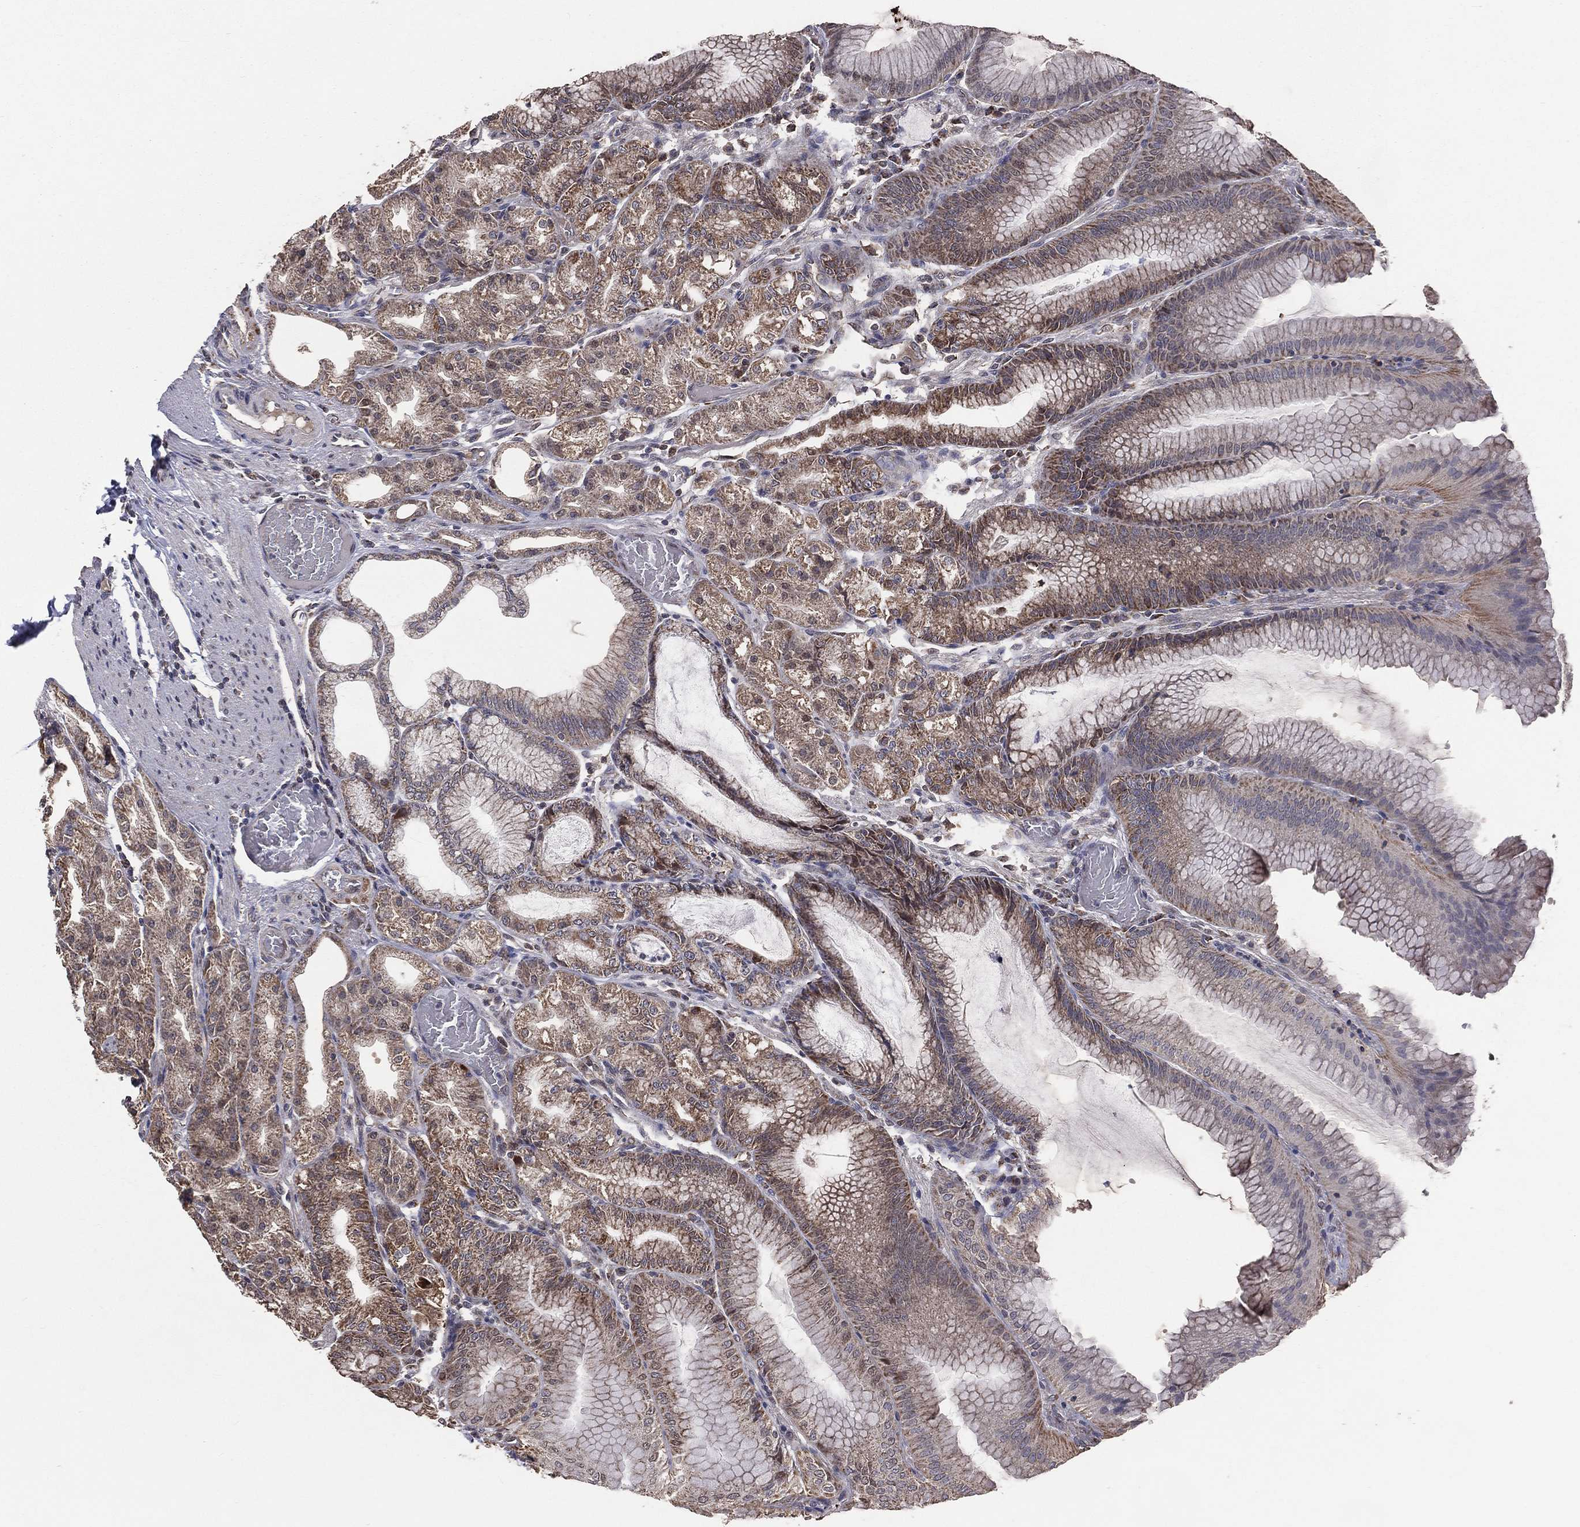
{"staining": {"intensity": "moderate", "quantity": "25%-75%", "location": "cytoplasmic/membranous"}, "tissue": "stomach", "cell_type": "Glandular cells", "image_type": "normal", "snomed": [{"axis": "morphology", "description": "Normal tissue, NOS"}, {"axis": "topography", "description": "Stomach"}], "caption": "A high-resolution histopathology image shows IHC staining of unremarkable stomach, which displays moderate cytoplasmic/membranous expression in approximately 25%-75% of glandular cells. The protein of interest is shown in brown color, while the nuclei are stained blue.", "gene": "MRPL46", "patient": {"sex": "male", "age": 71}}